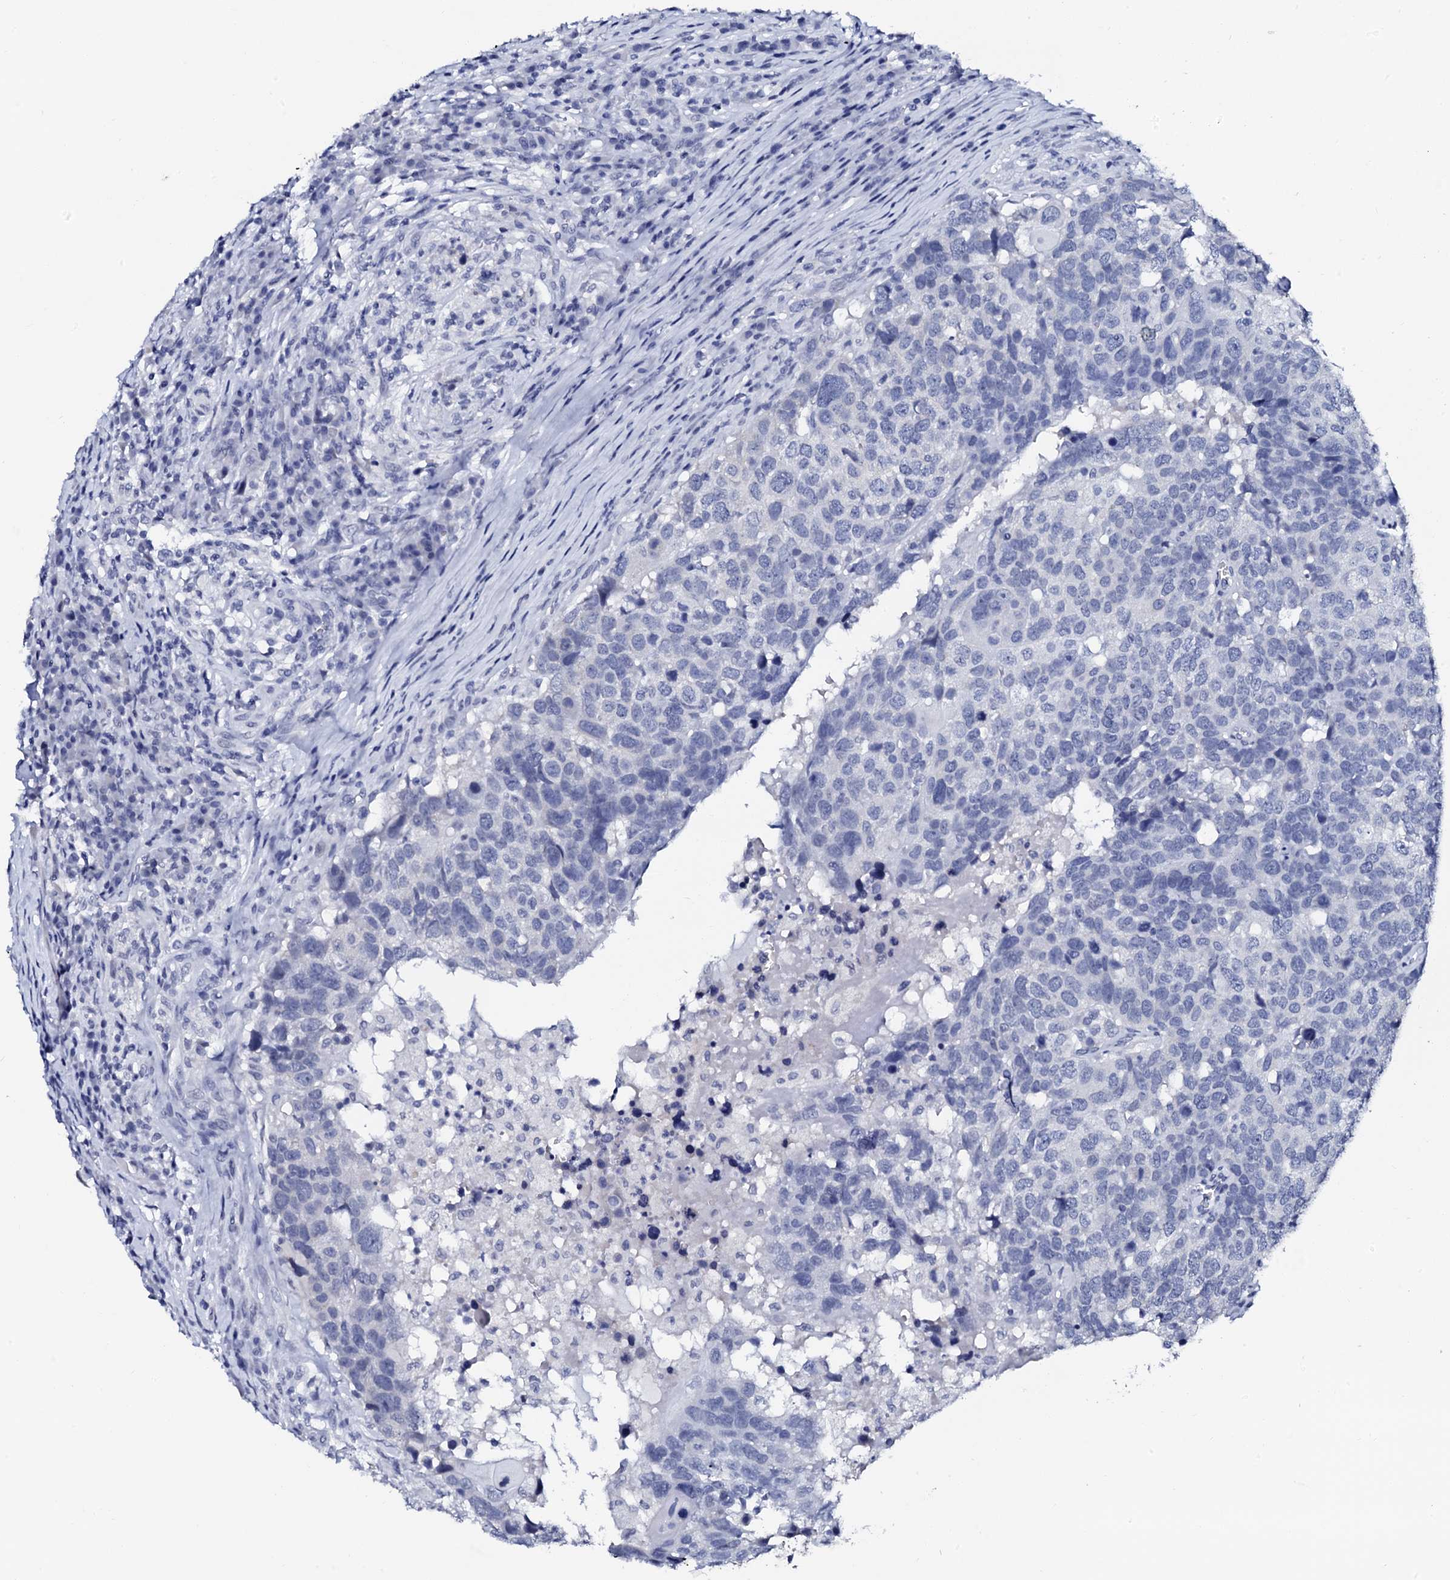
{"staining": {"intensity": "negative", "quantity": "none", "location": "none"}, "tissue": "head and neck cancer", "cell_type": "Tumor cells", "image_type": "cancer", "snomed": [{"axis": "morphology", "description": "Squamous cell carcinoma, NOS"}, {"axis": "topography", "description": "Head-Neck"}], "caption": "IHC histopathology image of human squamous cell carcinoma (head and neck) stained for a protein (brown), which reveals no expression in tumor cells.", "gene": "SPATA19", "patient": {"sex": "male", "age": 66}}